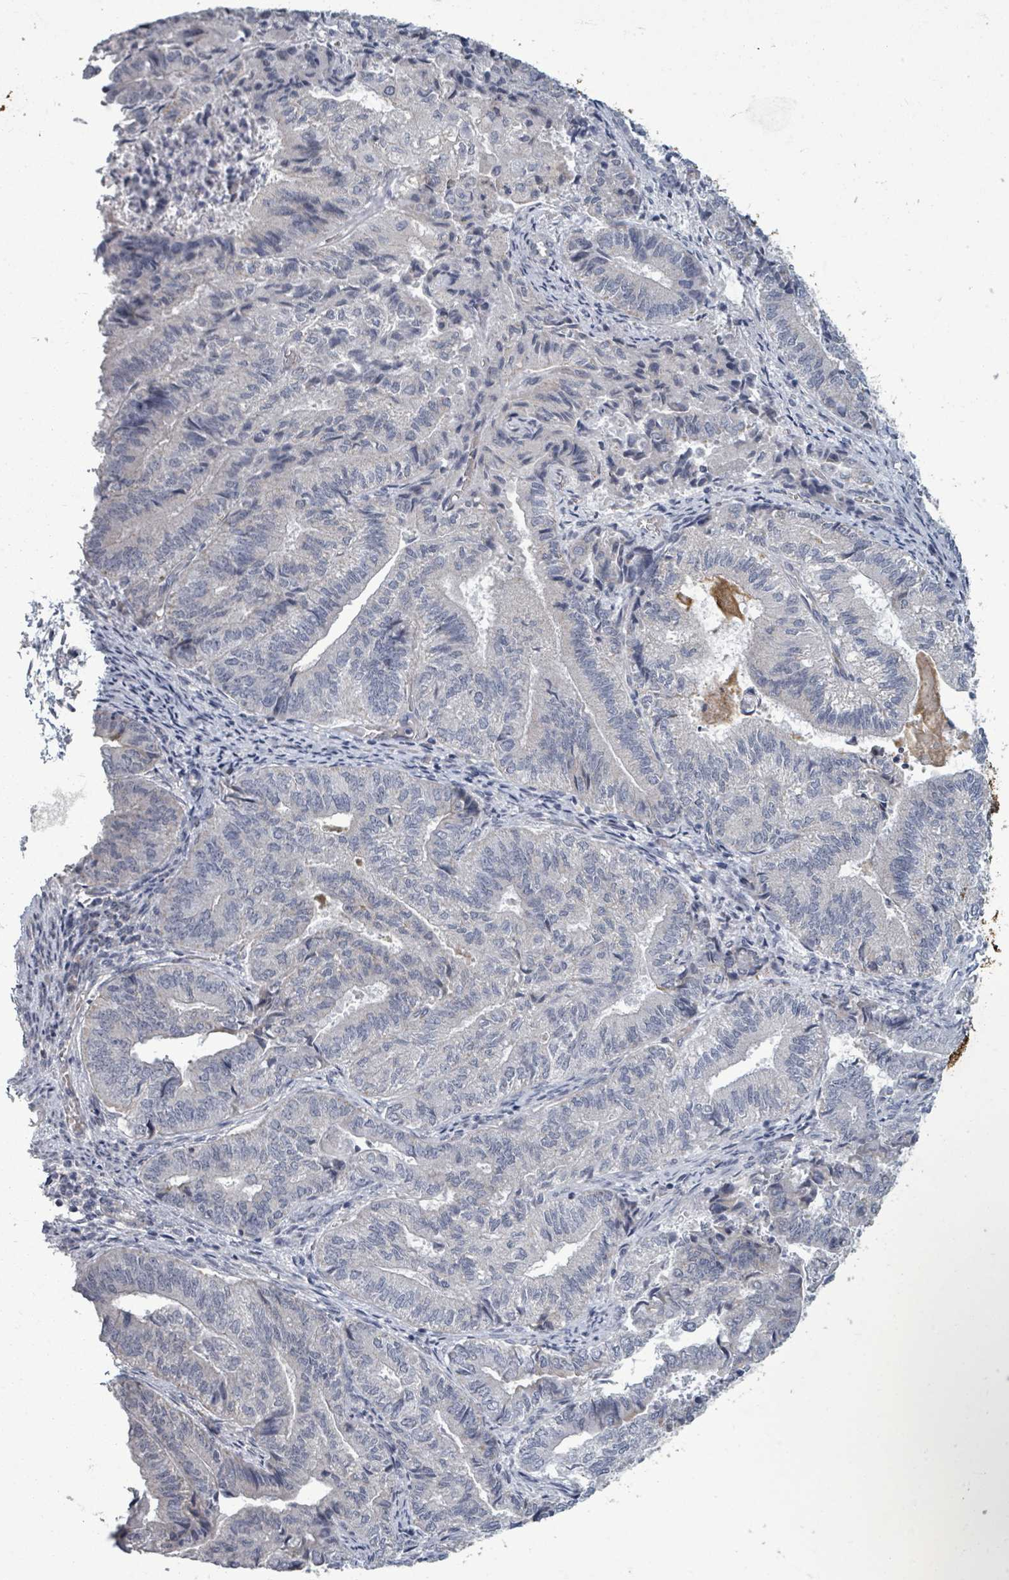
{"staining": {"intensity": "negative", "quantity": "none", "location": "none"}, "tissue": "endometrial cancer", "cell_type": "Tumor cells", "image_type": "cancer", "snomed": [{"axis": "morphology", "description": "Adenocarcinoma, NOS"}, {"axis": "topography", "description": "Endometrium"}], "caption": "An image of endometrial cancer (adenocarcinoma) stained for a protein reveals no brown staining in tumor cells.", "gene": "PTPN20", "patient": {"sex": "female", "age": 80}}